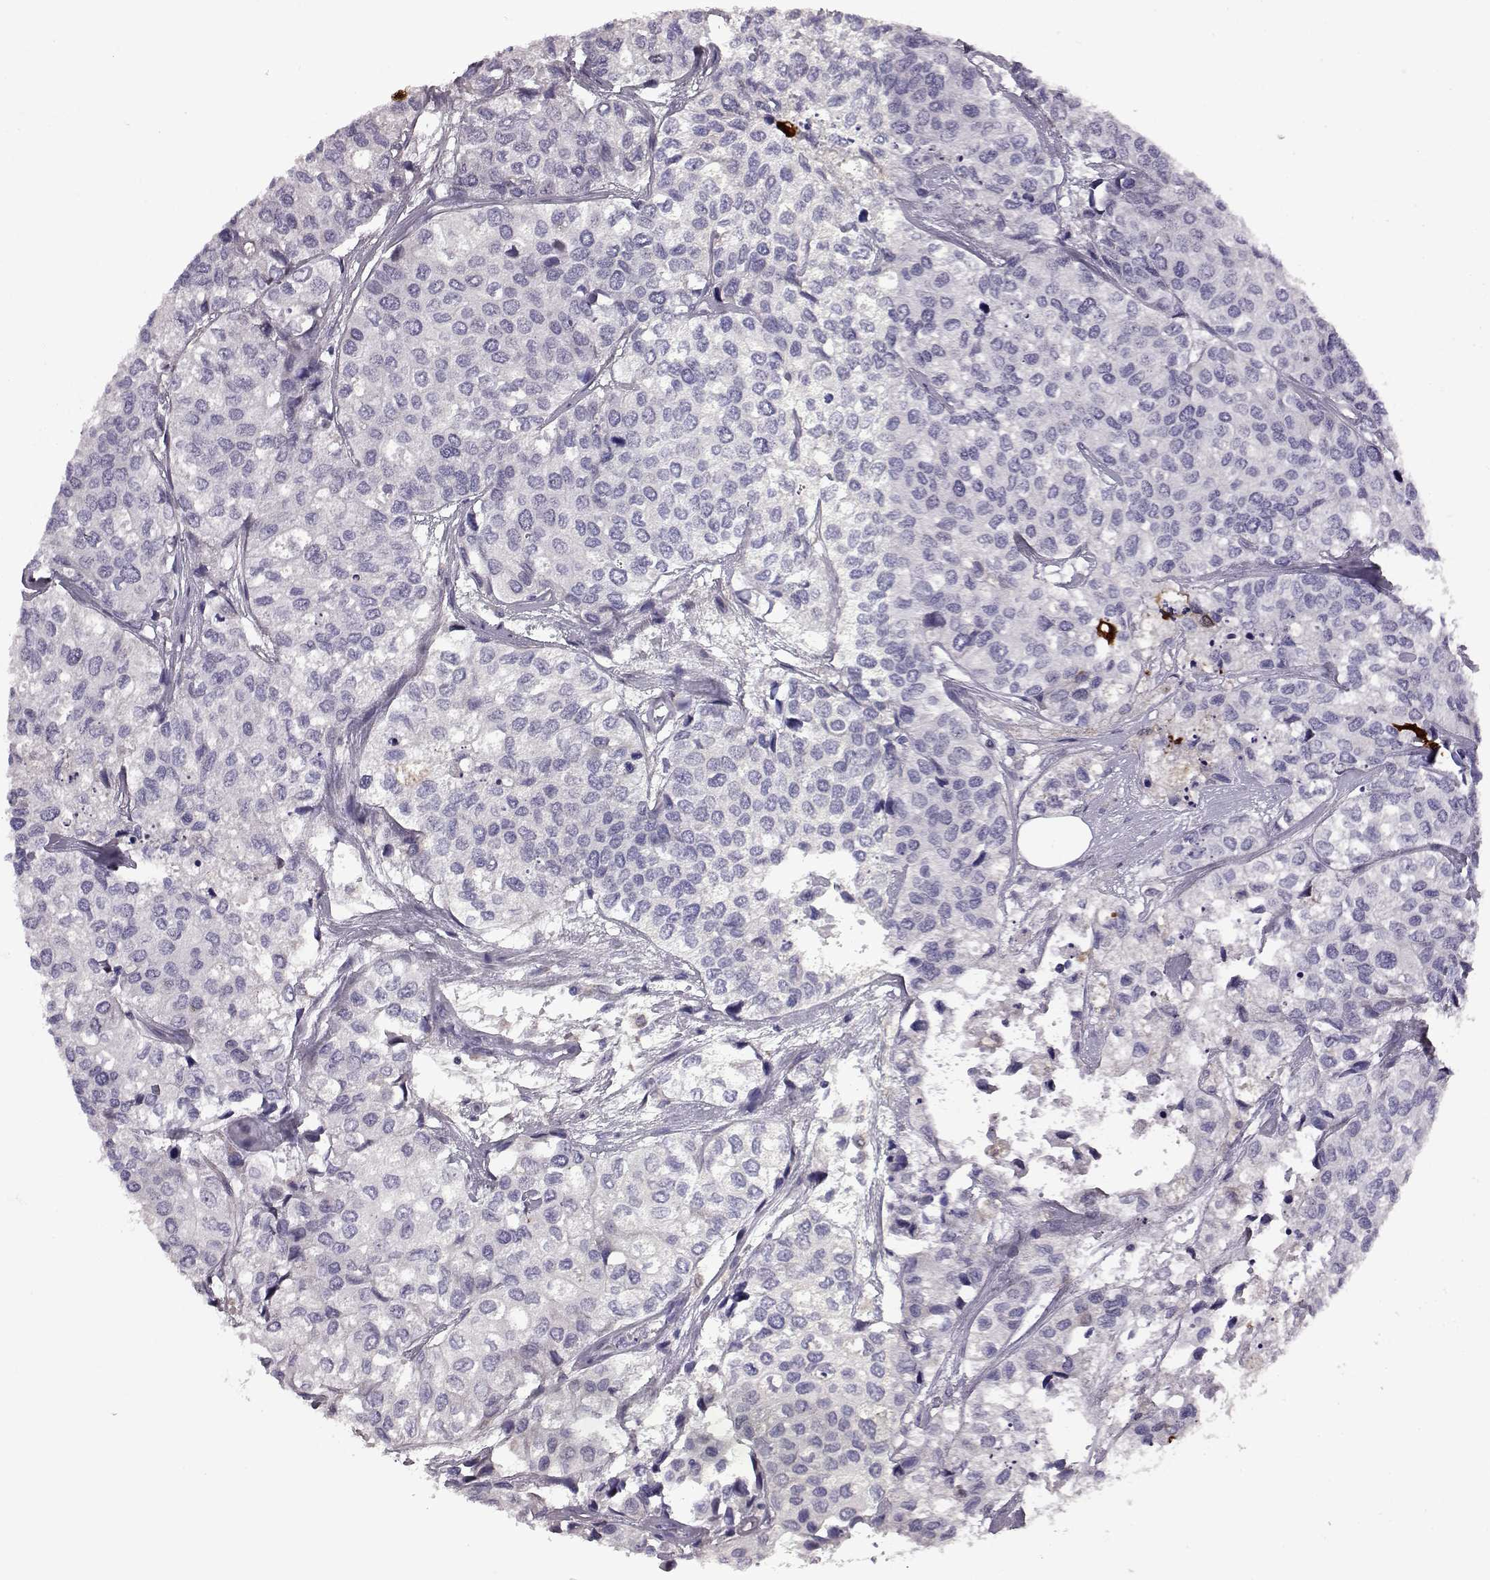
{"staining": {"intensity": "negative", "quantity": "none", "location": "none"}, "tissue": "urothelial cancer", "cell_type": "Tumor cells", "image_type": "cancer", "snomed": [{"axis": "morphology", "description": "Urothelial carcinoma, High grade"}, {"axis": "topography", "description": "Urinary bladder"}], "caption": "Tumor cells show no significant protein positivity in urothelial cancer.", "gene": "PRR9", "patient": {"sex": "male", "age": 73}}